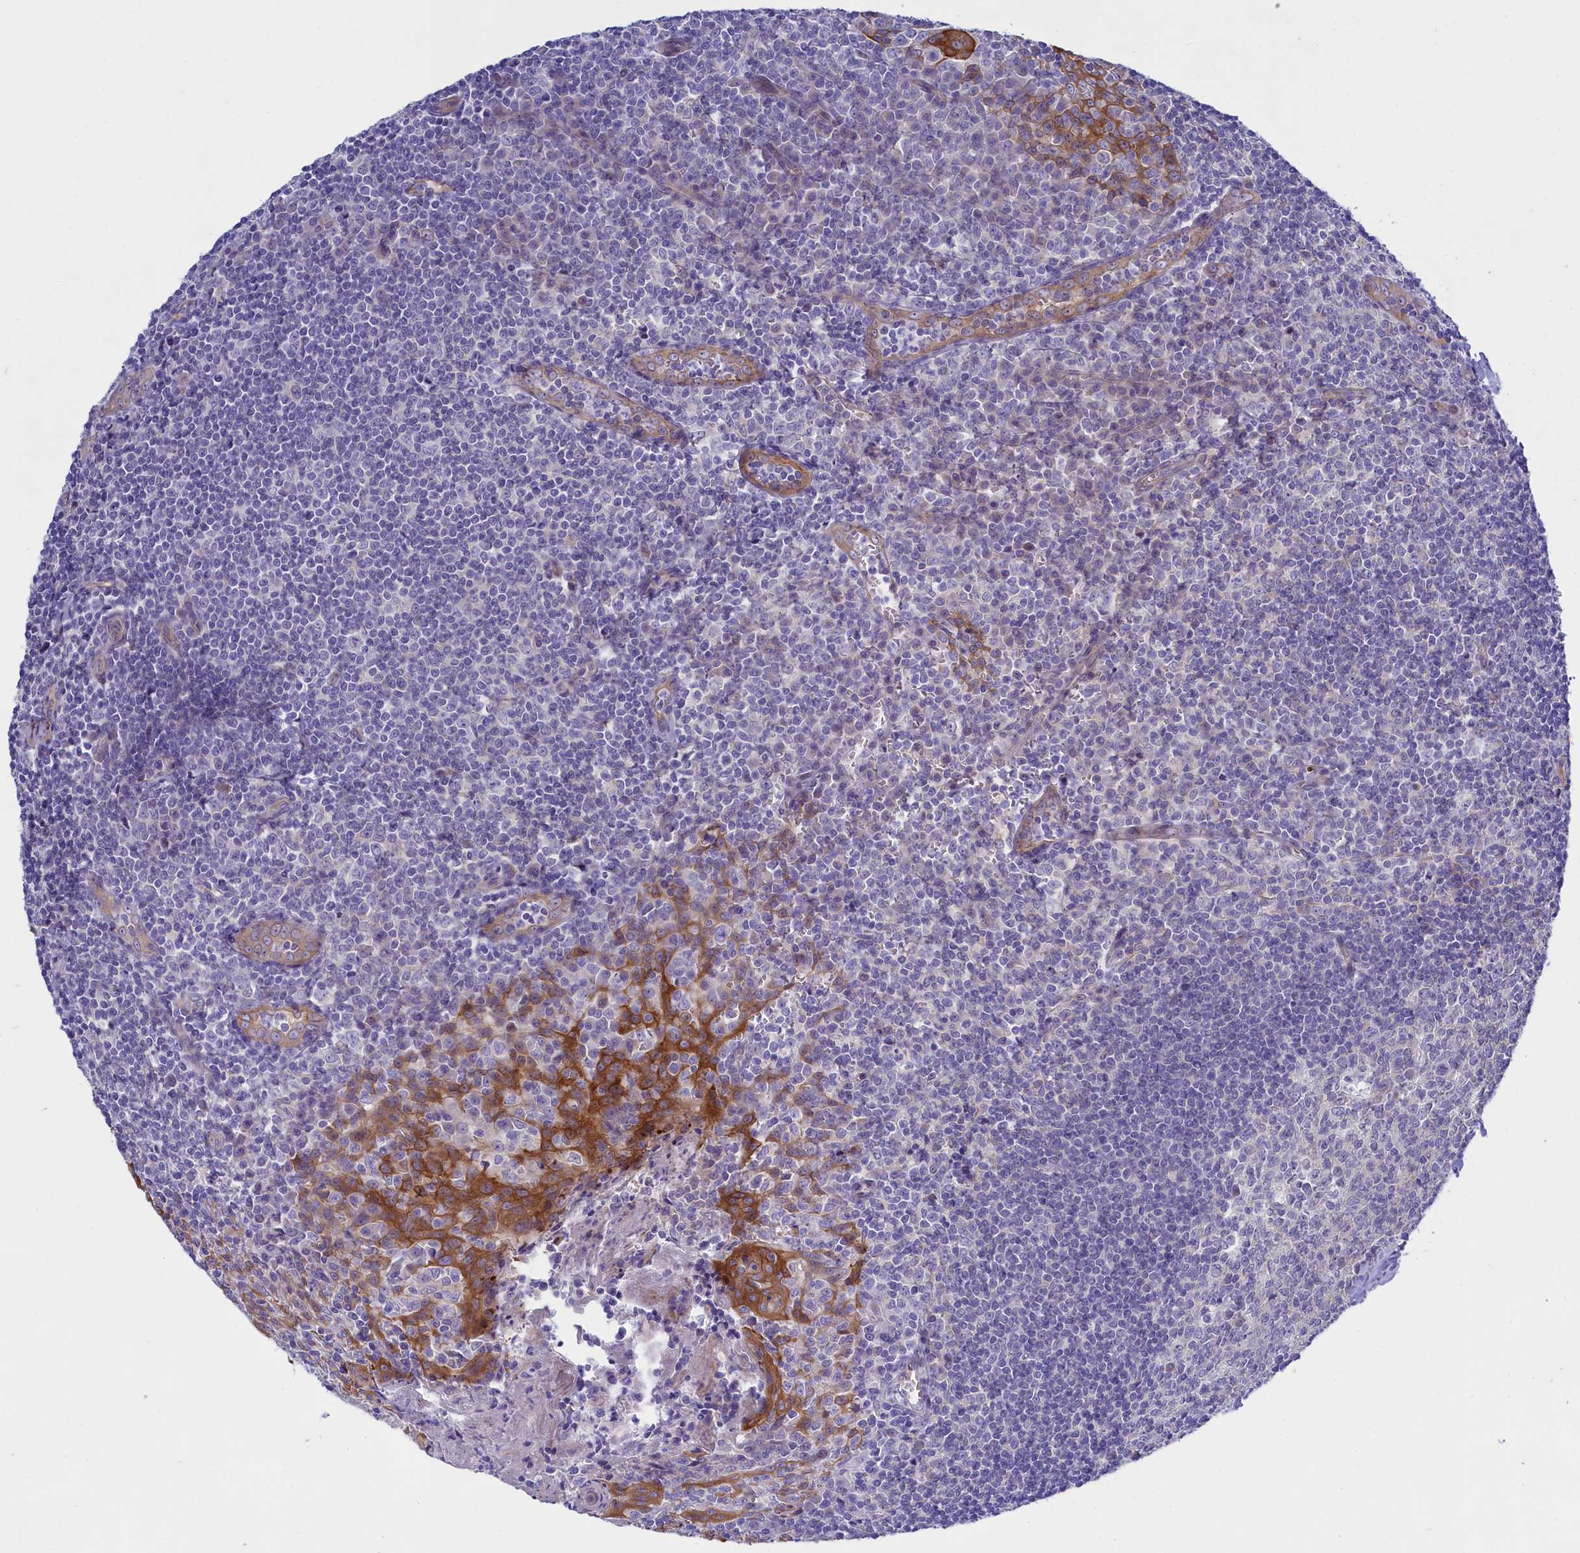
{"staining": {"intensity": "weak", "quantity": "<25%", "location": "cytoplasmic/membranous"}, "tissue": "tonsil", "cell_type": "Germinal center cells", "image_type": "normal", "snomed": [{"axis": "morphology", "description": "Normal tissue, NOS"}, {"axis": "topography", "description": "Tonsil"}], "caption": "This is an IHC micrograph of unremarkable human tonsil. There is no staining in germinal center cells.", "gene": "PPP1R13L", "patient": {"sex": "male", "age": 27}}